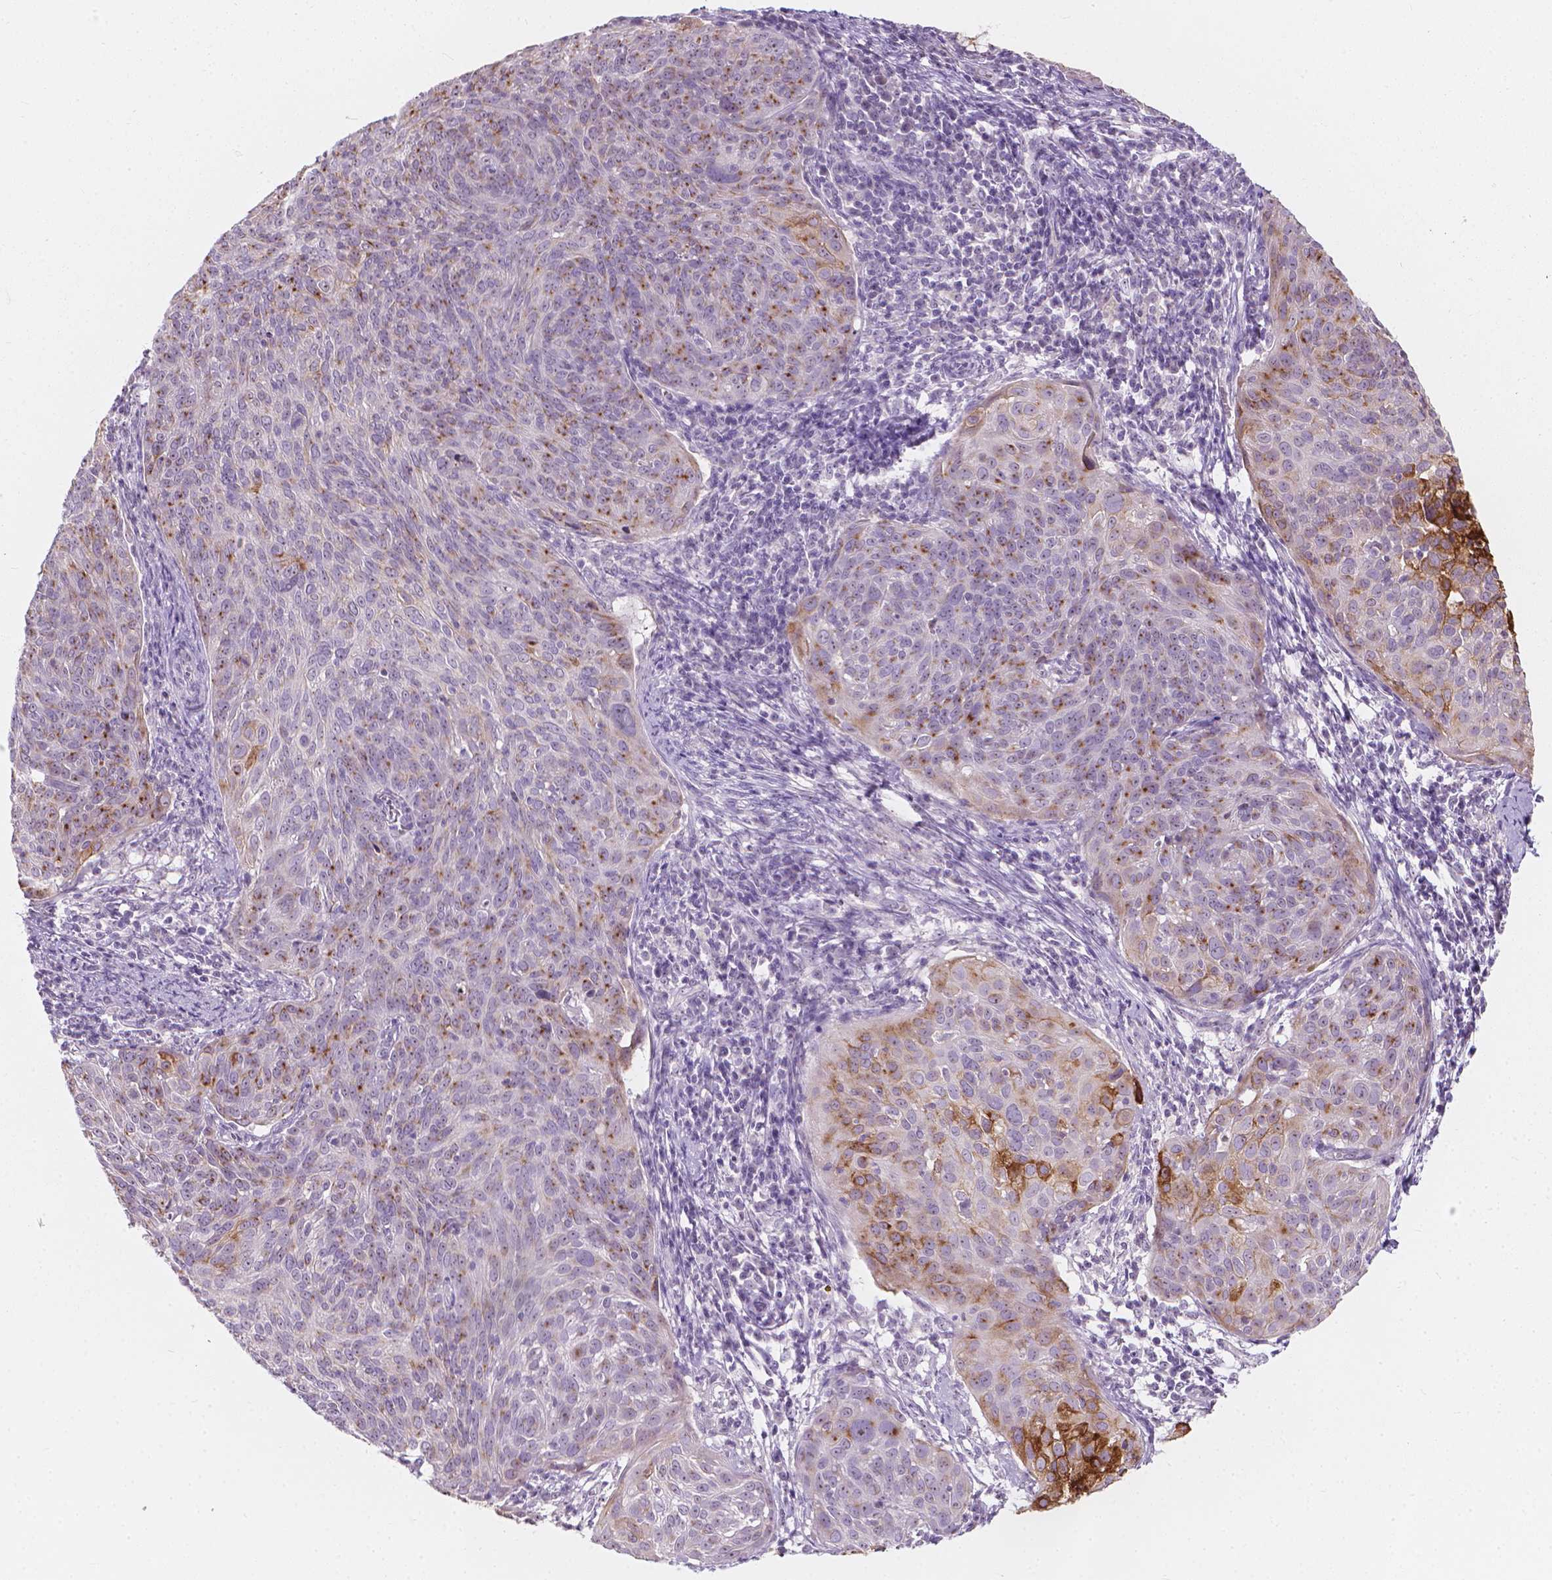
{"staining": {"intensity": "strong", "quantity": "<25%", "location": "cytoplasmic/membranous"}, "tissue": "cervical cancer", "cell_type": "Tumor cells", "image_type": "cancer", "snomed": [{"axis": "morphology", "description": "Squamous cell carcinoma, NOS"}, {"axis": "topography", "description": "Cervix"}], "caption": "Approximately <25% of tumor cells in cervical squamous cell carcinoma display strong cytoplasmic/membranous protein staining as visualized by brown immunohistochemical staining.", "gene": "GPRC5A", "patient": {"sex": "female", "age": 39}}